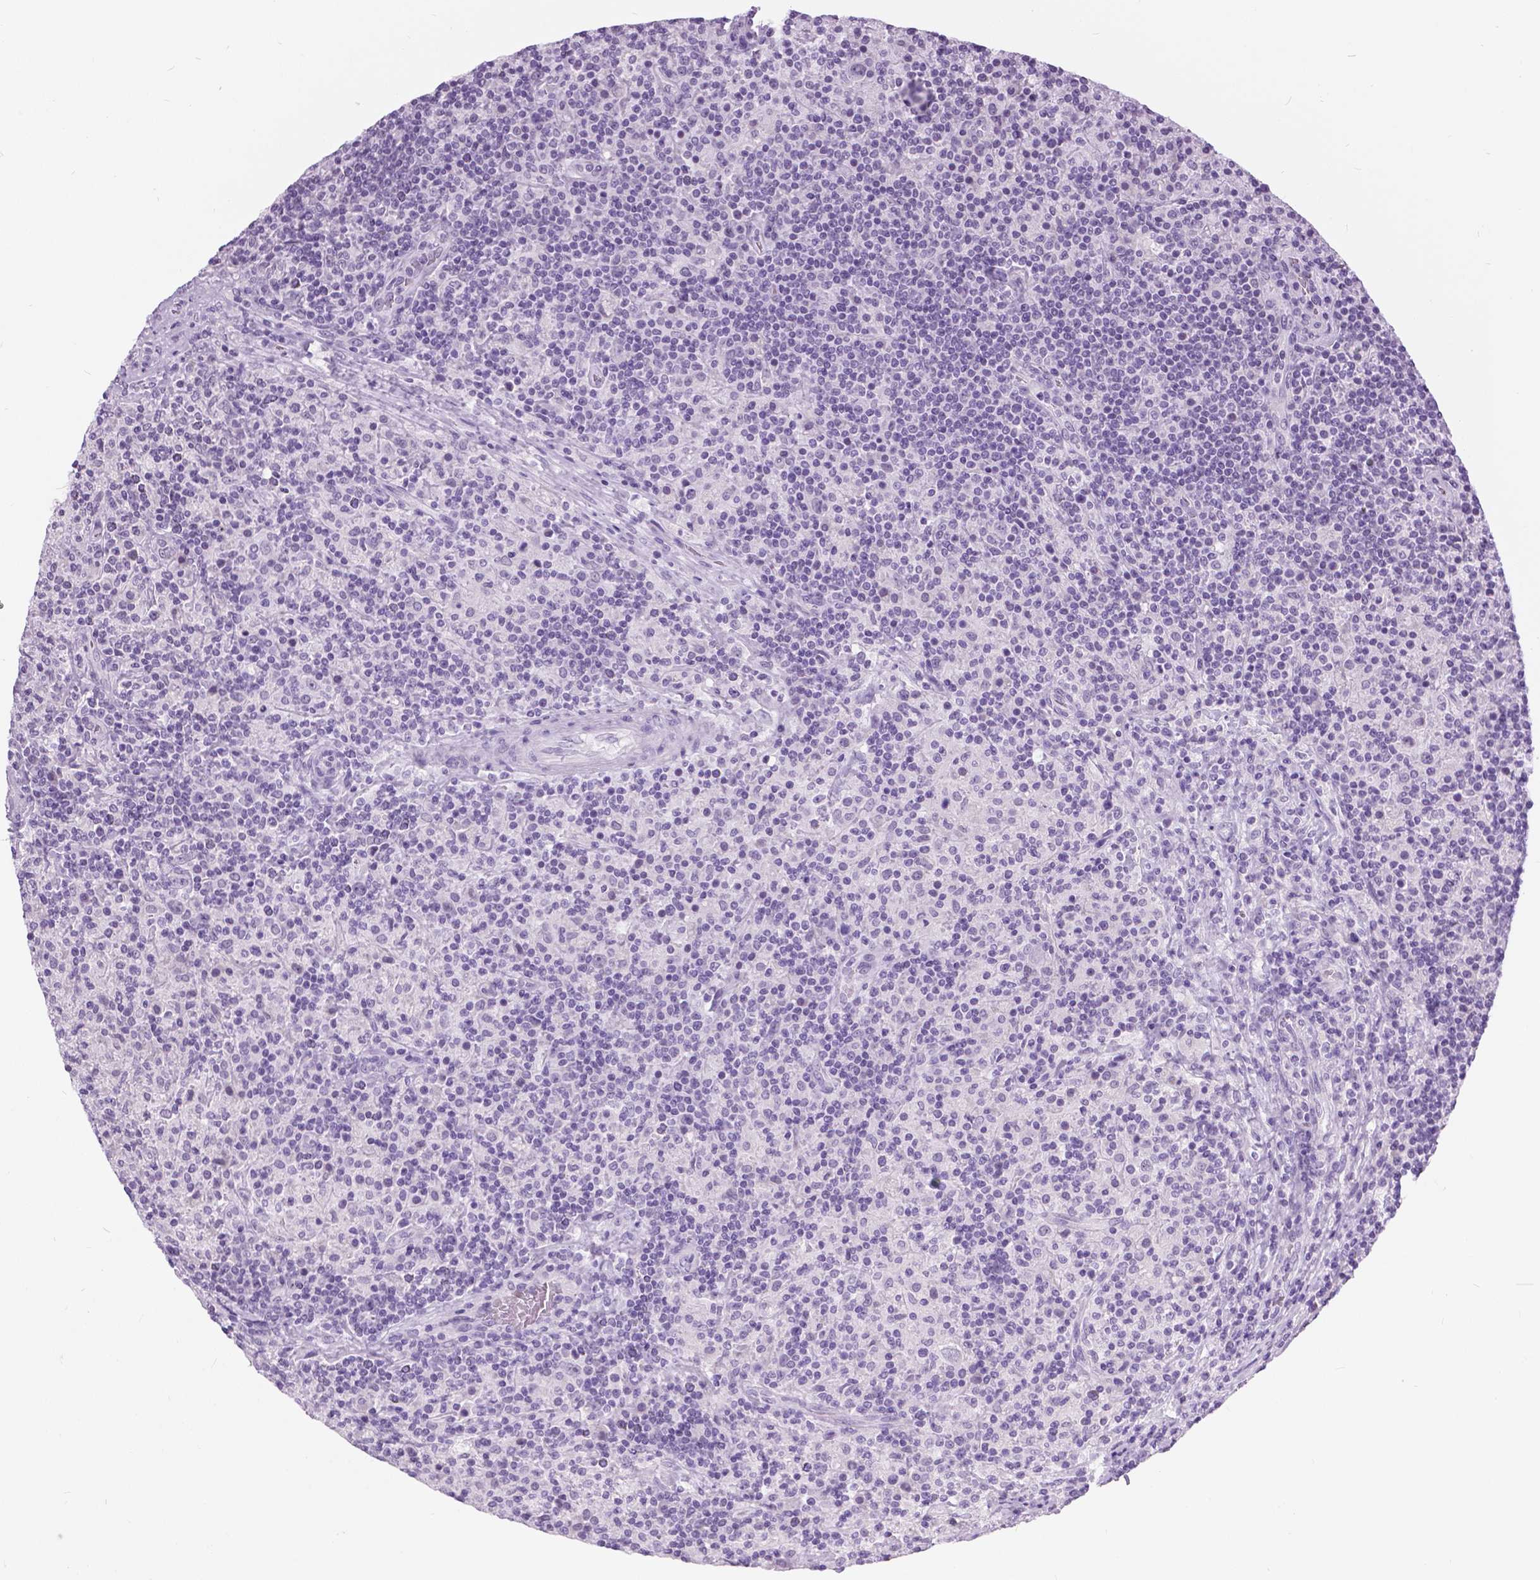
{"staining": {"intensity": "negative", "quantity": "none", "location": "none"}, "tissue": "lymphoma", "cell_type": "Tumor cells", "image_type": "cancer", "snomed": [{"axis": "morphology", "description": "Hodgkin's disease, NOS"}, {"axis": "topography", "description": "Lymph node"}], "caption": "Image shows no significant protein positivity in tumor cells of lymphoma.", "gene": "MYOM1", "patient": {"sex": "male", "age": 70}}